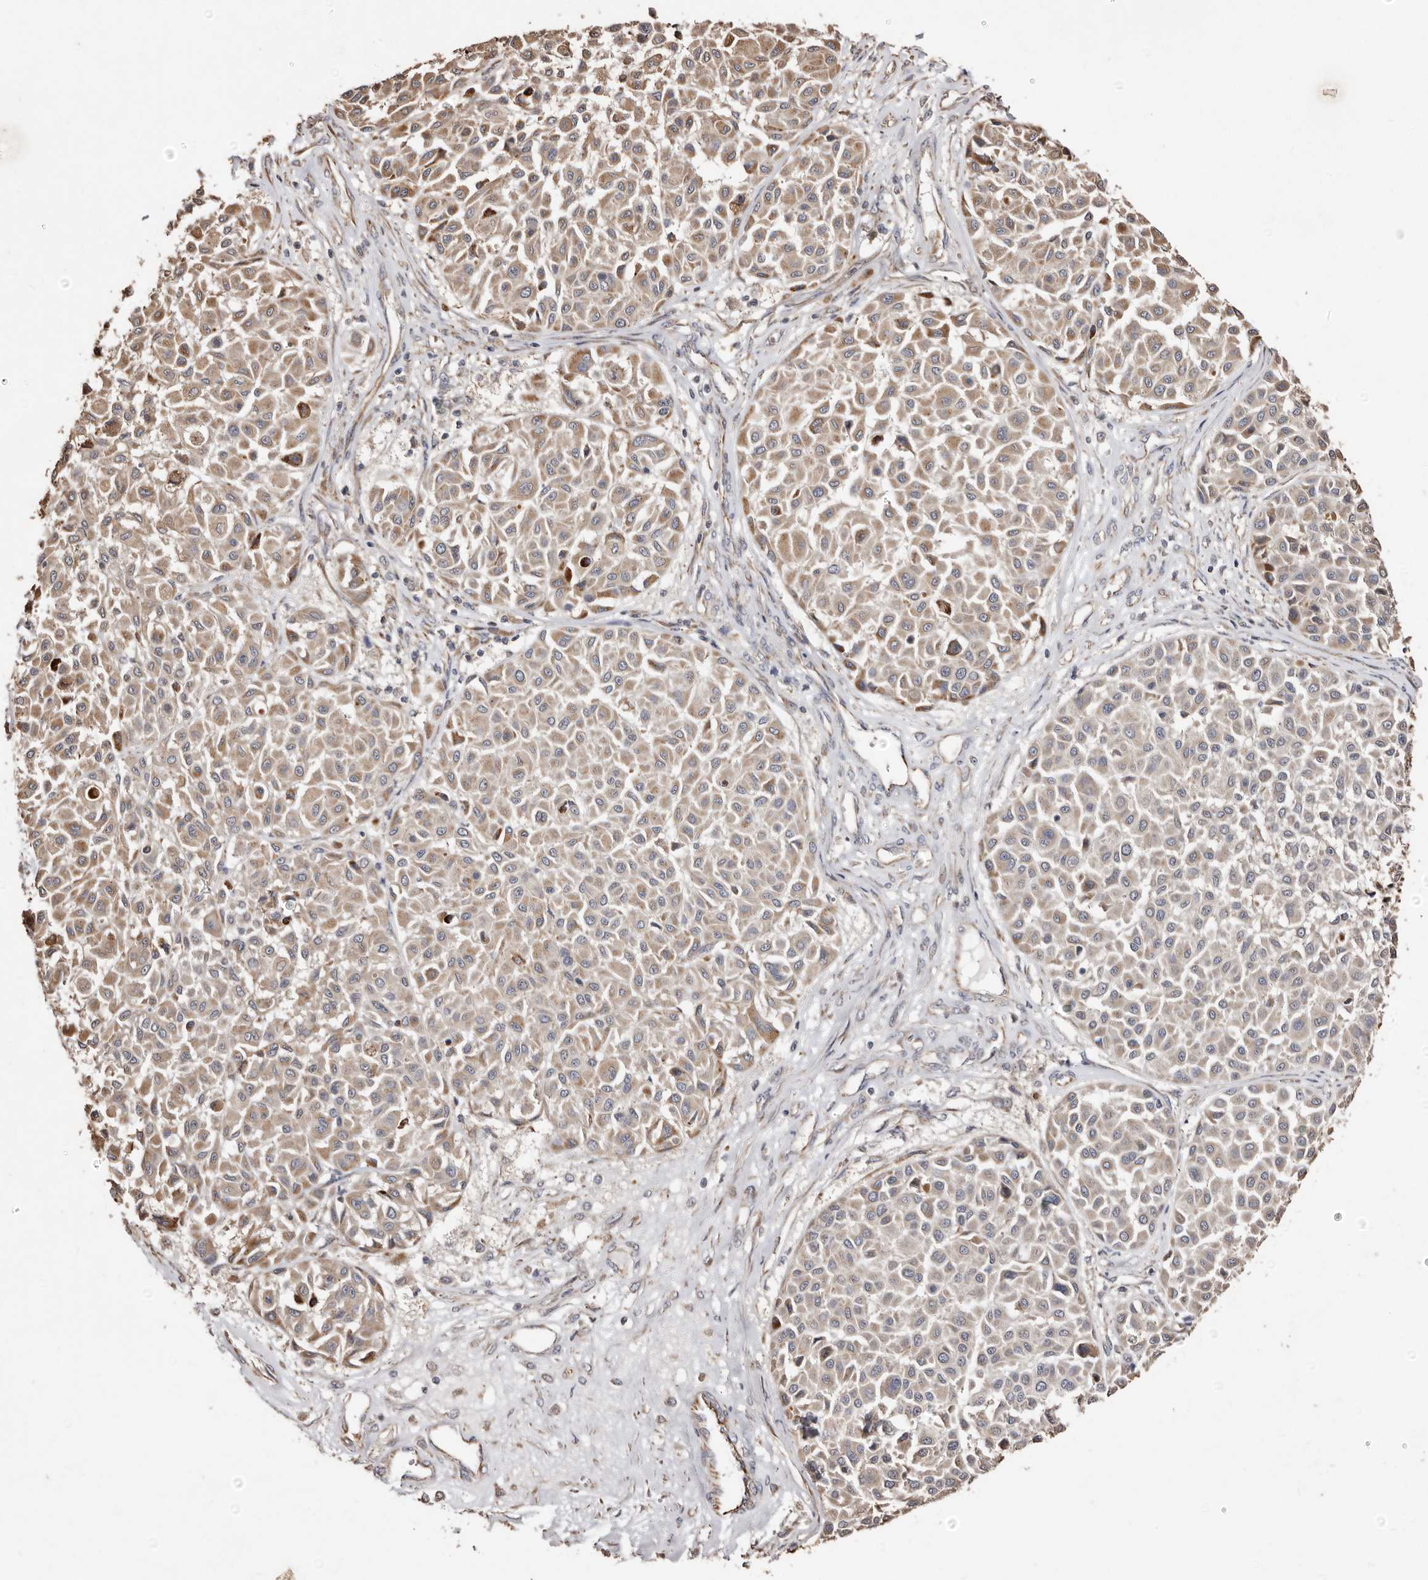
{"staining": {"intensity": "moderate", "quantity": ">75%", "location": "cytoplasmic/membranous"}, "tissue": "melanoma", "cell_type": "Tumor cells", "image_type": "cancer", "snomed": [{"axis": "morphology", "description": "Malignant melanoma, Metastatic site"}, {"axis": "topography", "description": "Soft tissue"}], "caption": "High-power microscopy captured an IHC histopathology image of malignant melanoma (metastatic site), revealing moderate cytoplasmic/membranous staining in approximately >75% of tumor cells. The staining was performed using DAB, with brown indicating positive protein expression. Nuclei are stained blue with hematoxylin.", "gene": "MACC1", "patient": {"sex": "male", "age": 41}}